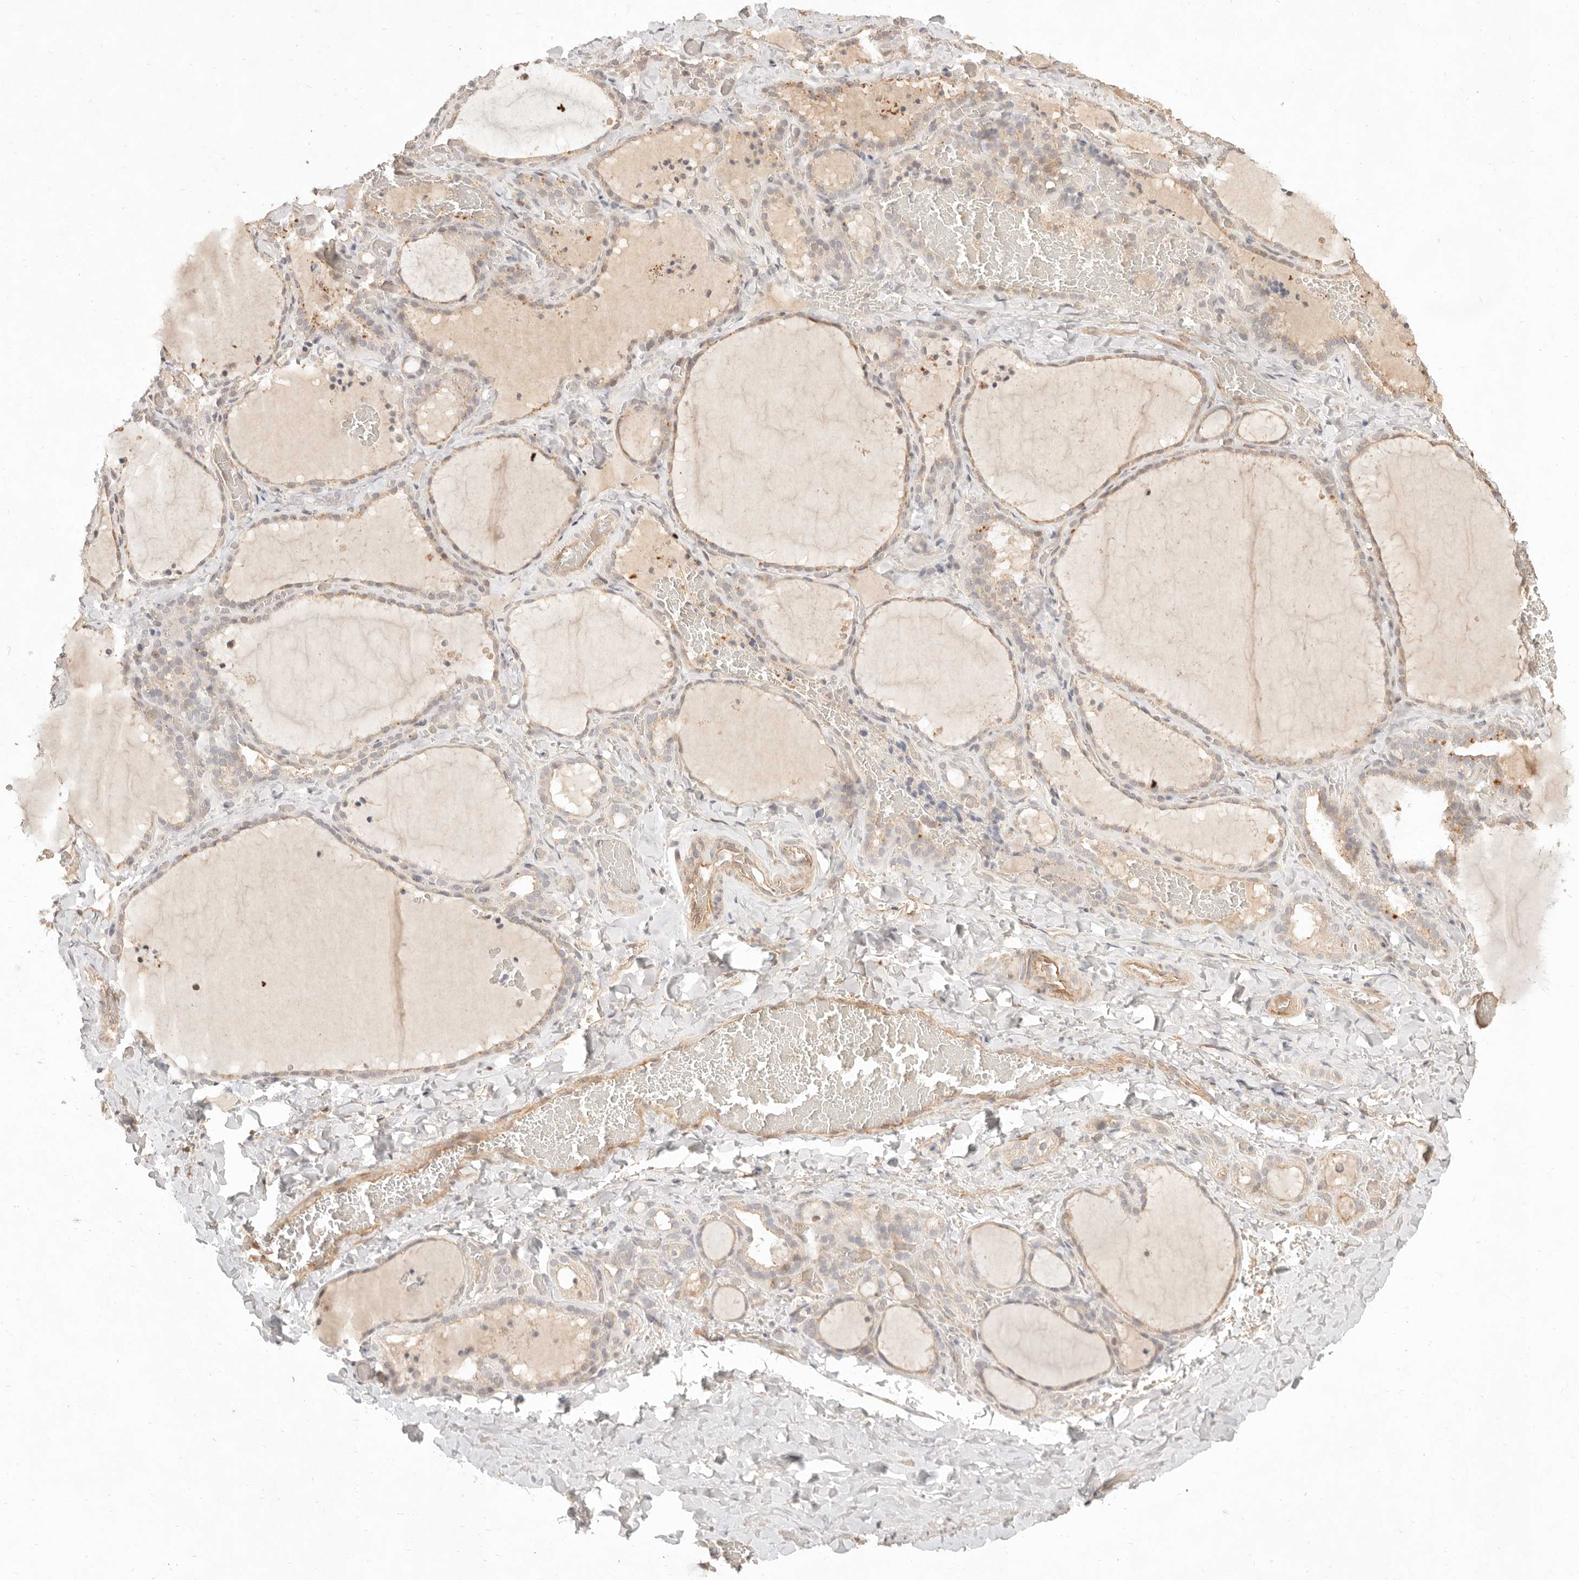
{"staining": {"intensity": "weak", "quantity": ">75%", "location": "cytoplasmic/membranous"}, "tissue": "thyroid gland", "cell_type": "Glandular cells", "image_type": "normal", "snomed": [{"axis": "morphology", "description": "Normal tissue, NOS"}, {"axis": "topography", "description": "Thyroid gland"}], "caption": "IHC staining of unremarkable thyroid gland, which displays low levels of weak cytoplasmic/membranous positivity in about >75% of glandular cells indicating weak cytoplasmic/membranous protein positivity. The staining was performed using DAB (3,3'-diaminobenzidine) (brown) for protein detection and nuclei were counterstained in hematoxylin (blue).", "gene": "MEP1A", "patient": {"sex": "female", "age": 22}}